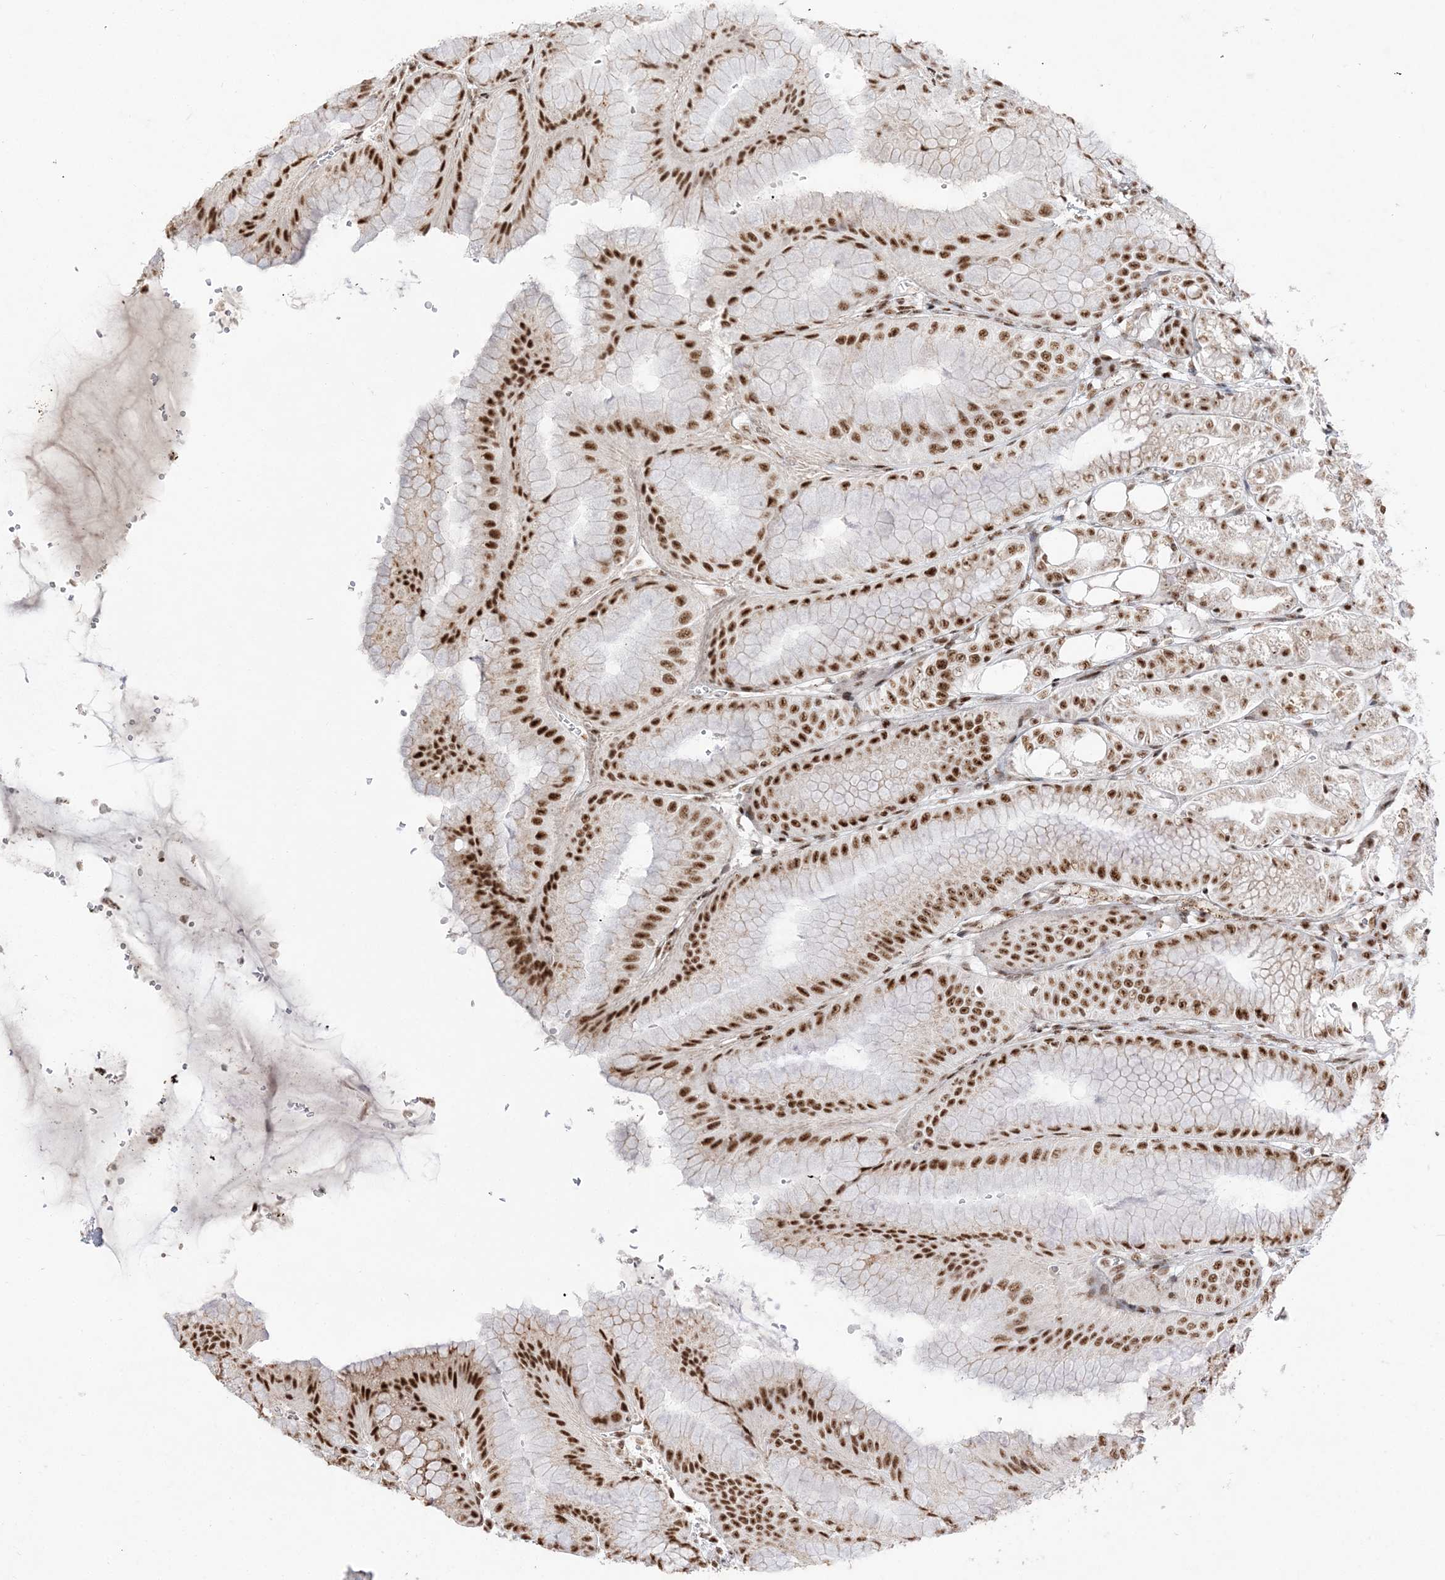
{"staining": {"intensity": "strong", "quantity": ">75%", "location": "nuclear"}, "tissue": "stomach", "cell_type": "Glandular cells", "image_type": "normal", "snomed": [{"axis": "morphology", "description": "Normal tissue, NOS"}, {"axis": "topography", "description": "Stomach, lower"}], "caption": "Protein analysis of unremarkable stomach reveals strong nuclear expression in about >75% of glandular cells. (IHC, brightfield microscopy, high magnification).", "gene": "RBM17", "patient": {"sex": "male", "age": 71}}